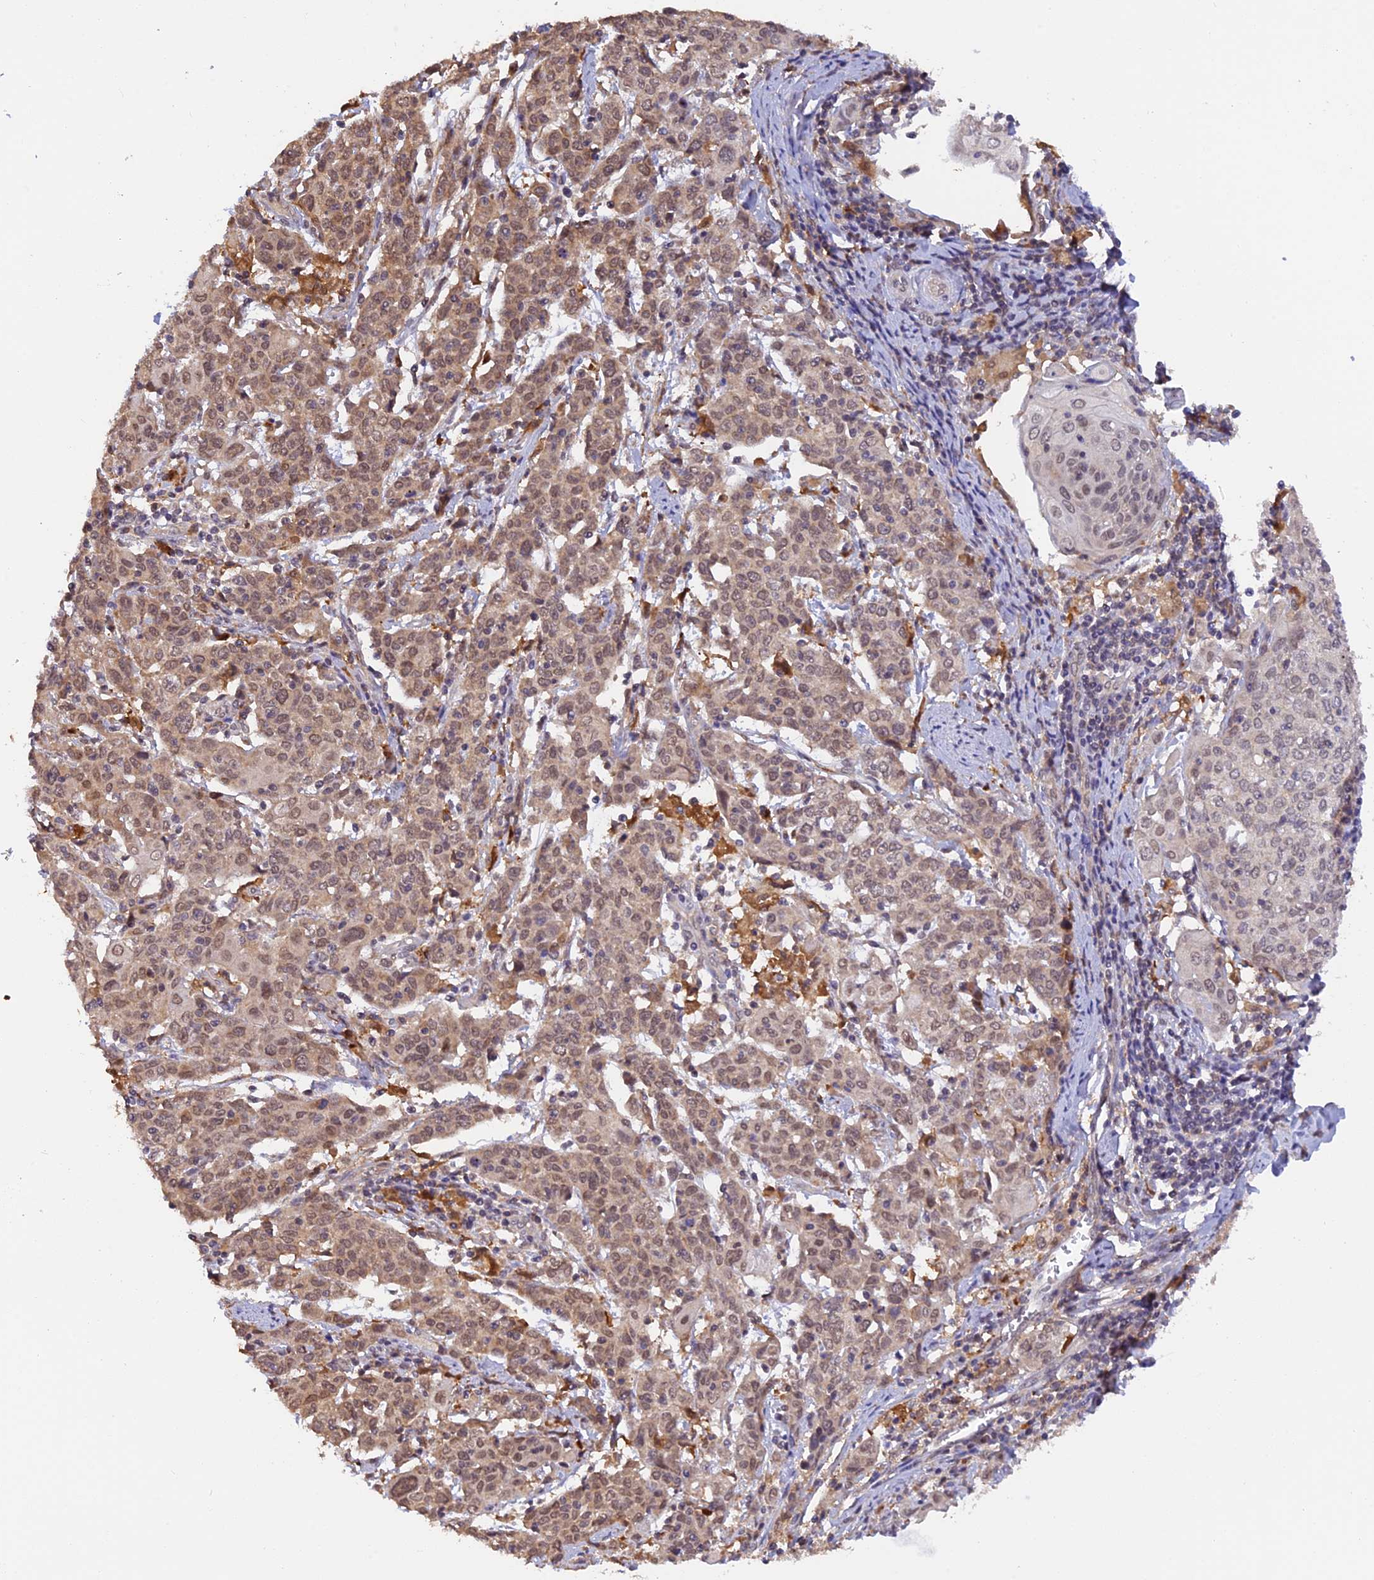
{"staining": {"intensity": "weak", "quantity": ">75%", "location": "cytoplasmic/membranous,nuclear"}, "tissue": "cervical cancer", "cell_type": "Tumor cells", "image_type": "cancer", "snomed": [{"axis": "morphology", "description": "Squamous cell carcinoma, NOS"}, {"axis": "topography", "description": "Cervix"}], "caption": "High-power microscopy captured an IHC photomicrograph of cervical cancer (squamous cell carcinoma), revealing weak cytoplasmic/membranous and nuclear staining in about >75% of tumor cells.", "gene": "MNS1", "patient": {"sex": "female", "age": 67}}